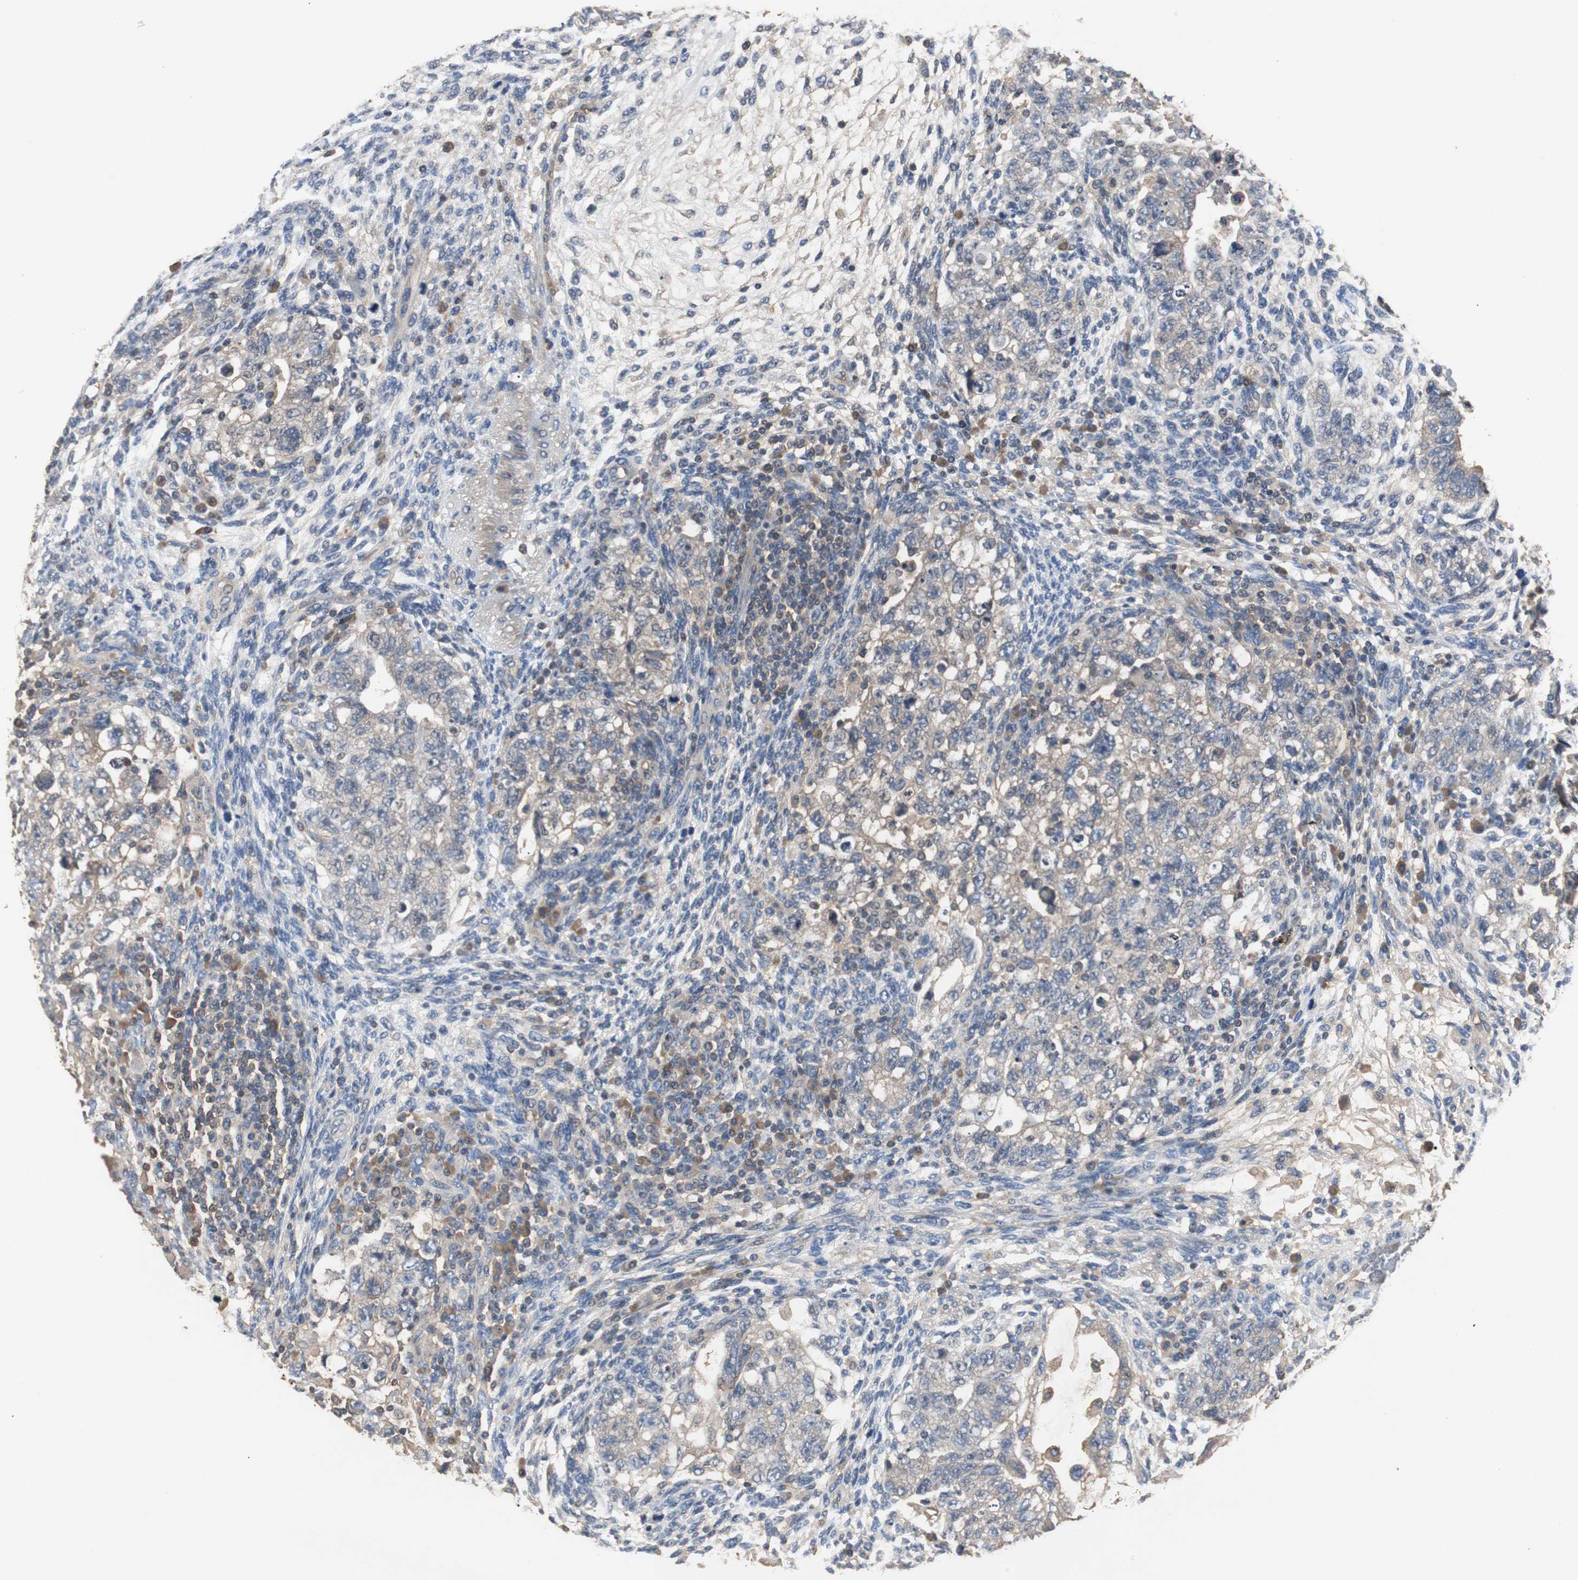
{"staining": {"intensity": "weak", "quantity": "25%-75%", "location": "cytoplasmic/membranous"}, "tissue": "testis cancer", "cell_type": "Tumor cells", "image_type": "cancer", "snomed": [{"axis": "morphology", "description": "Normal tissue, NOS"}, {"axis": "morphology", "description": "Carcinoma, Embryonal, NOS"}, {"axis": "topography", "description": "Testis"}], "caption": "Immunohistochemical staining of testis embryonal carcinoma shows weak cytoplasmic/membranous protein staining in approximately 25%-75% of tumor cells. The staining was performed using DAB, with brown indicating positive protein expression. Nuclei are stained blue with hematoxylin.", "gene": "TNFRSF14", "patient": {"sex": "male", "age": 36}}